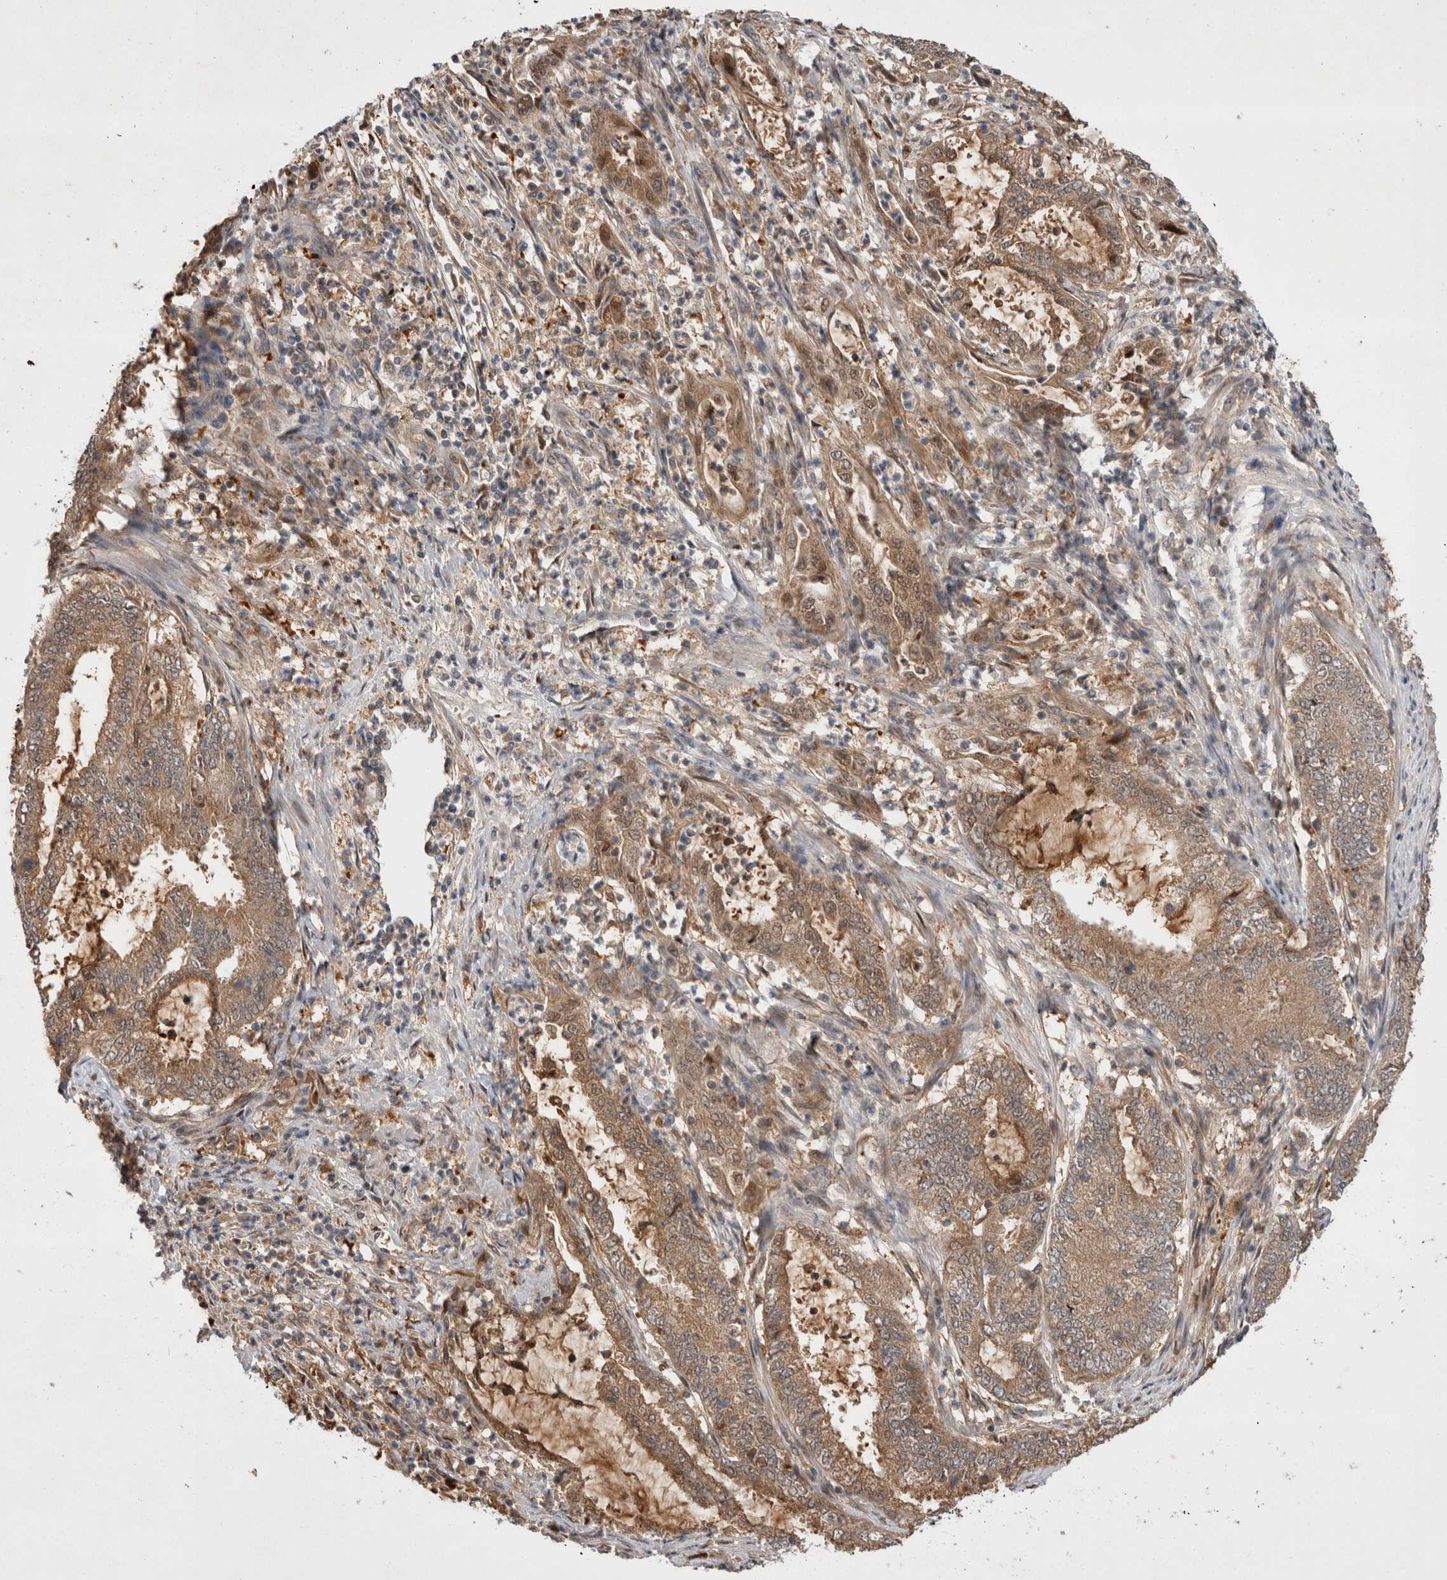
{"staining": {"intensity": "moderate", "quantity": ">75%", "location": "cytoplasmic/membranous"}, "tissue": "endometrial cancer", "cell_type": "Tumor cells", "image_type": "cancer", "snomed": [{"axis": "morphology", "description": "Adenocarcinoma, NOS"}, {"axis": "topography", "description": "Endometrium"}], "caption": "Adenocarcinoma (endometrial) stained with a protein marker exhibits moderate staining in tumor cells.", "gene": "MRPL37", "patient": {"sex": "female", "age": 51}}